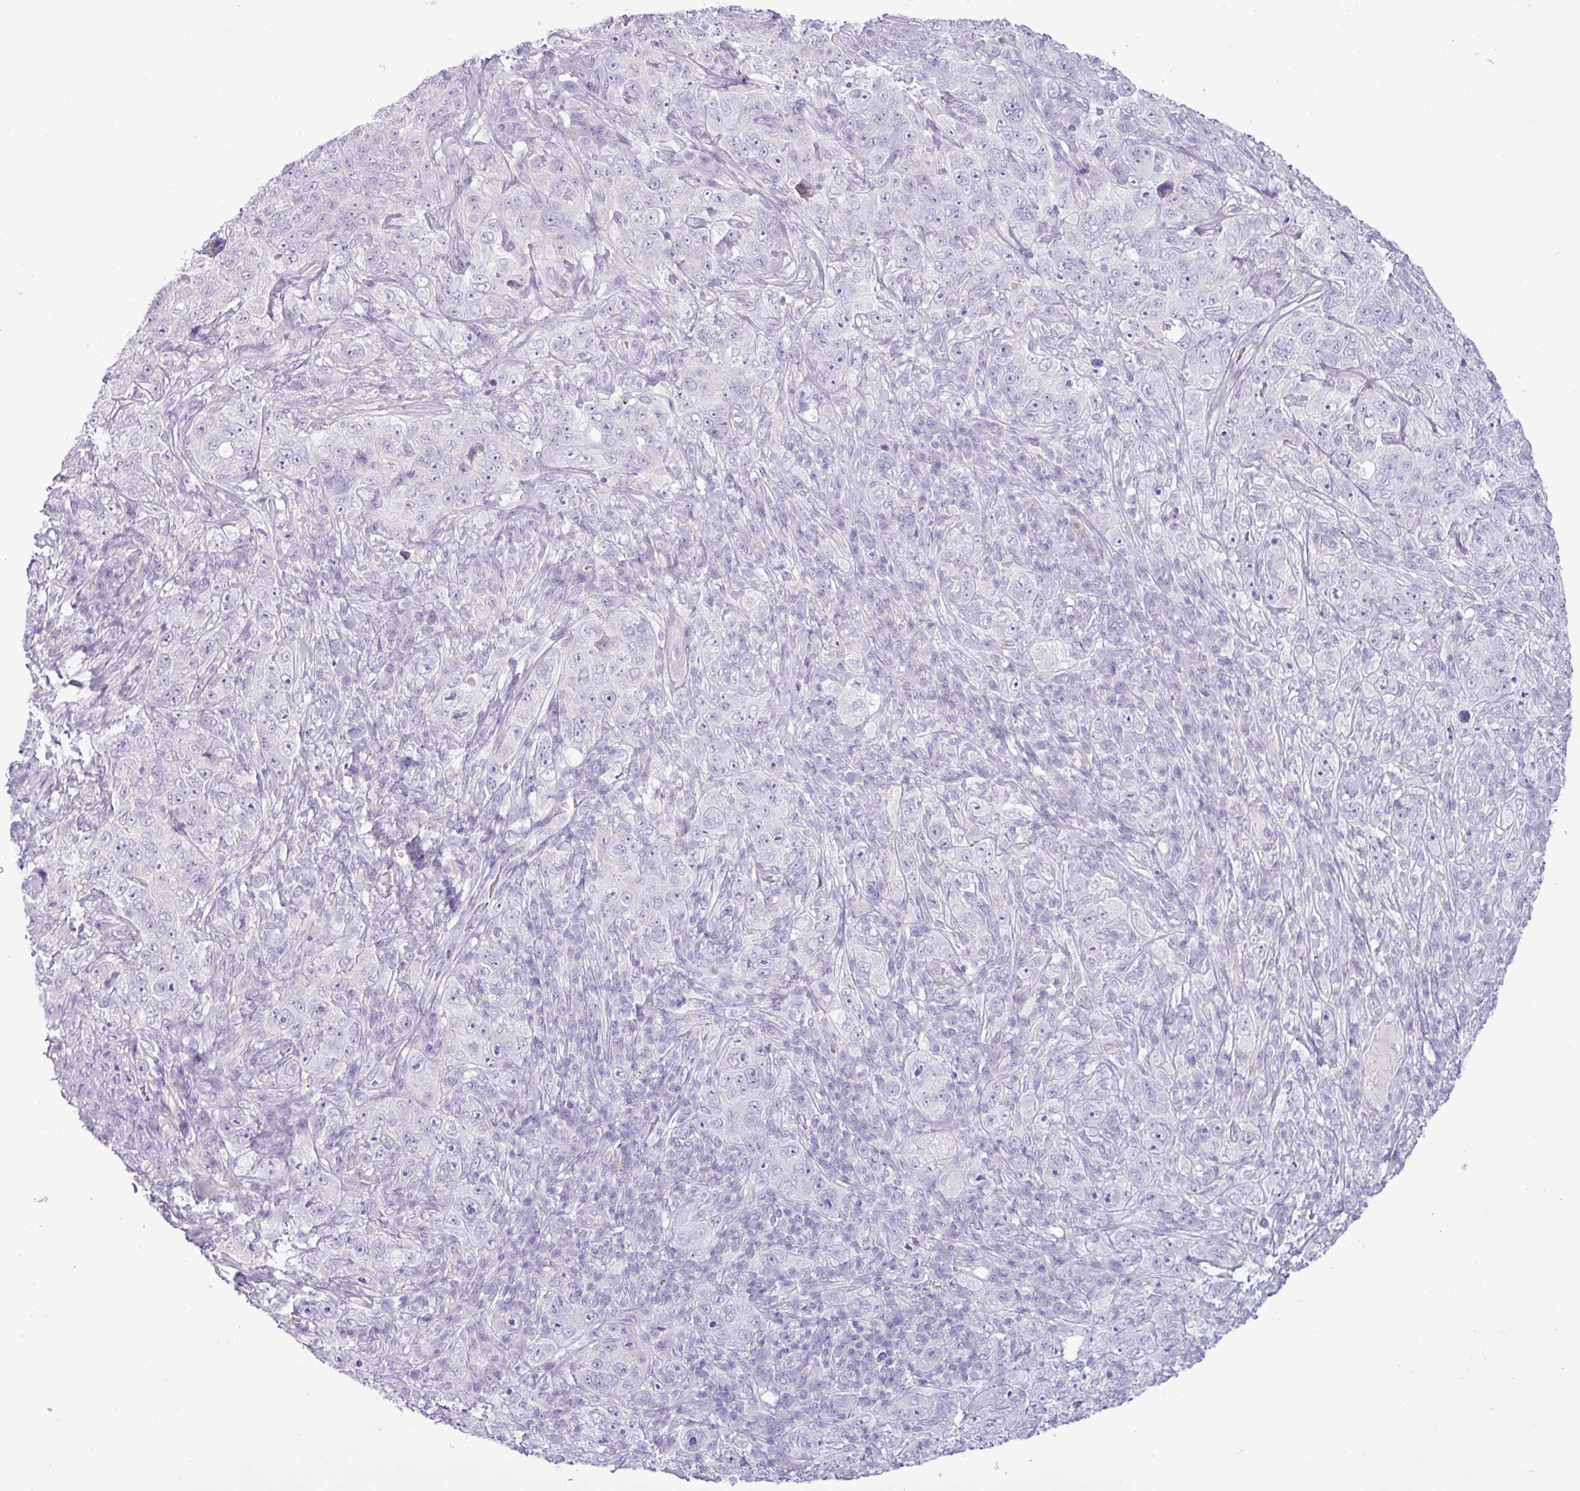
{"staining": {"intensity": "negative", "quantity": "none", "location": "none"}, "tissue": "pancreatic cancer", "cell_type": "Tumor cells", "image_type": "cancer", "snomed": [{"axis": "morphology", "description": "Adenocarcinoma, NOS"}, {"axis": "topography", "description": "Pancreas"}], "caption": "An immunohistochemistry photomicrograph of pancreatic cancer is shown. There is no staining in tumor cells of pancreatic cancer.", "gene": "ALDH3A1", "patient": {"sex": "male", "age": 68}}